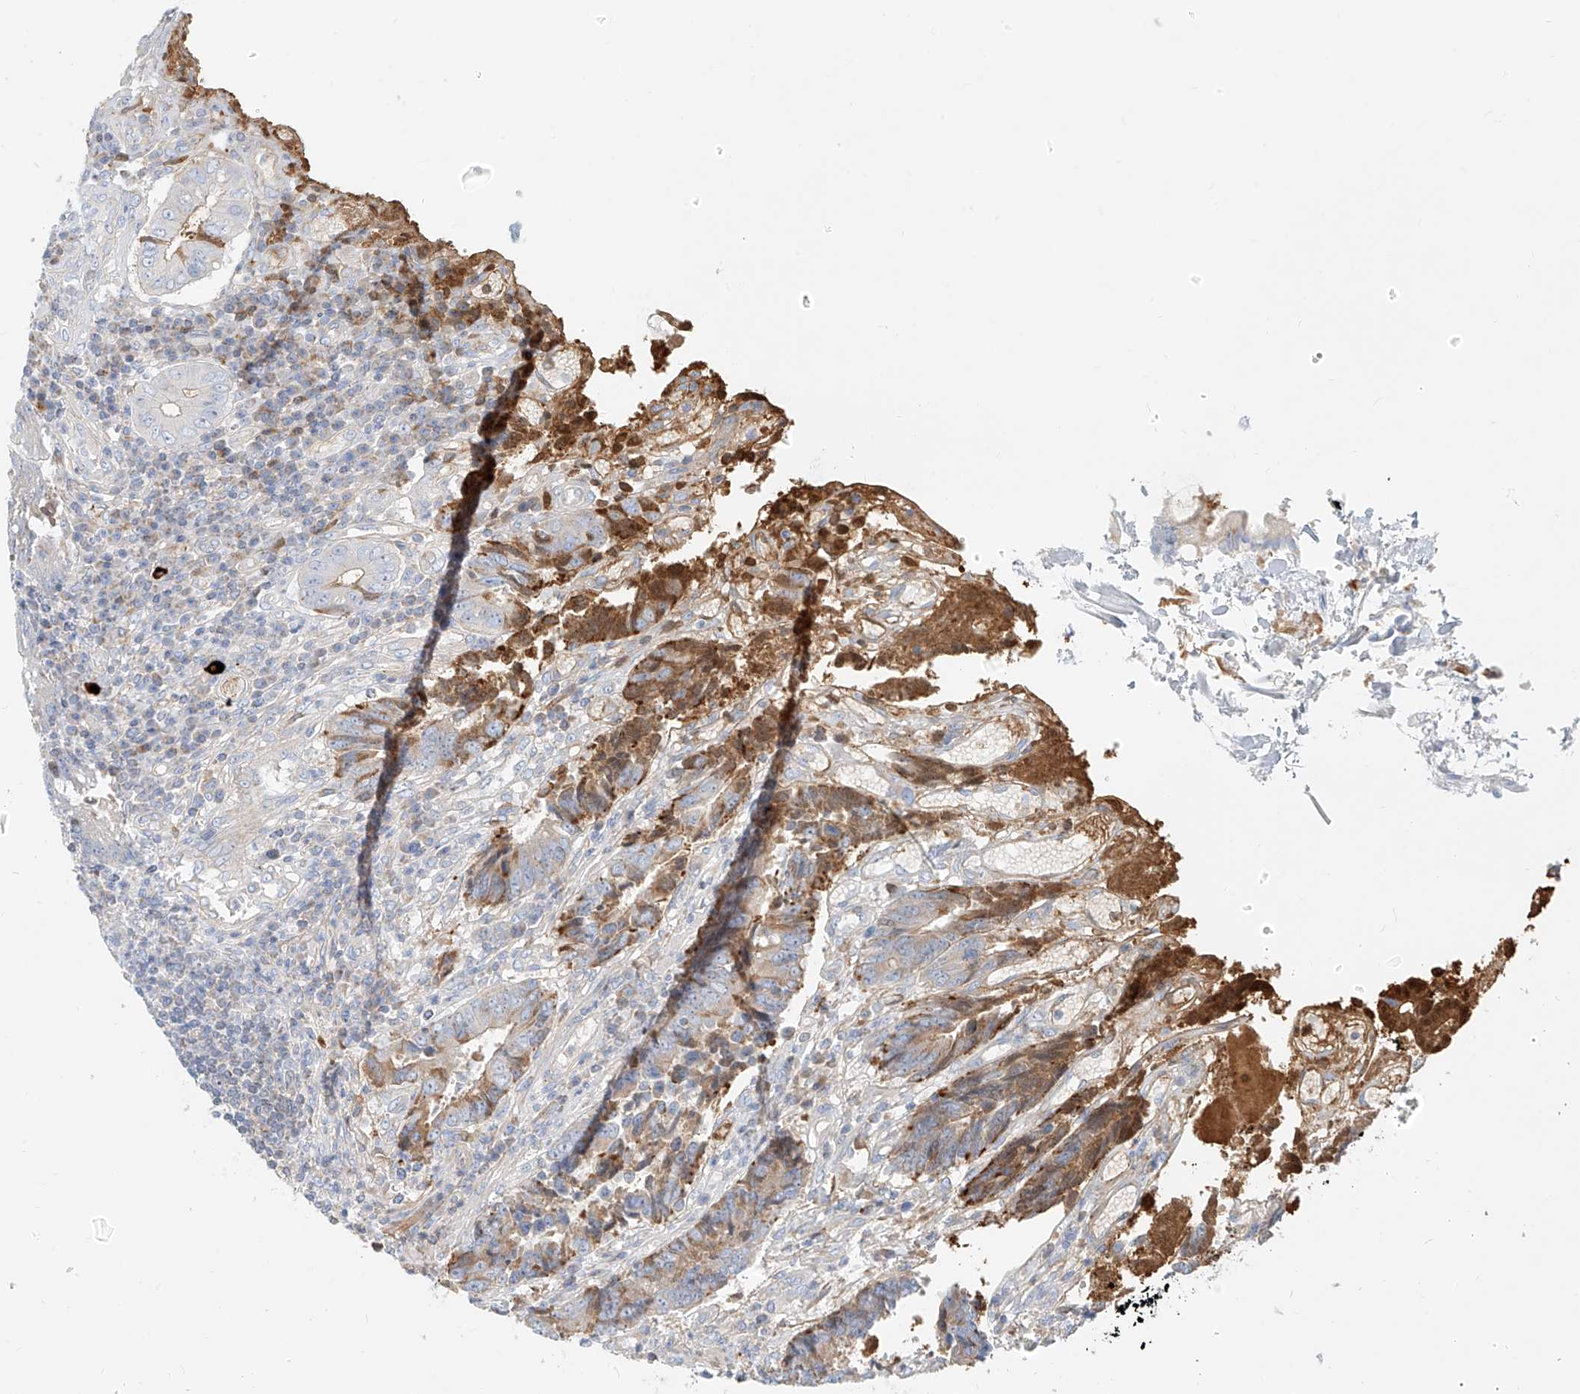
{"staining": {"intensity": "moderate", "quantity": "<25%", "location": "cytoplasmic/membranous"}, "tissue": "colorectal cancer", "cell_type": "Tumor cells", "image_type": "cancer", "snomed": [{"axis": "morphology", "description": "Adenocarcinoma, NOS"}, {"axis": "topography", "description": "Rectum"}], "caption": "This is a micrograph of IHC staining of colorectal cancer, which shows moderate expression in the cytoplasmic/membranous of tumor cells.", "gene": "OCSTAMP", "patient": {"sex": "male", "age": 84}}